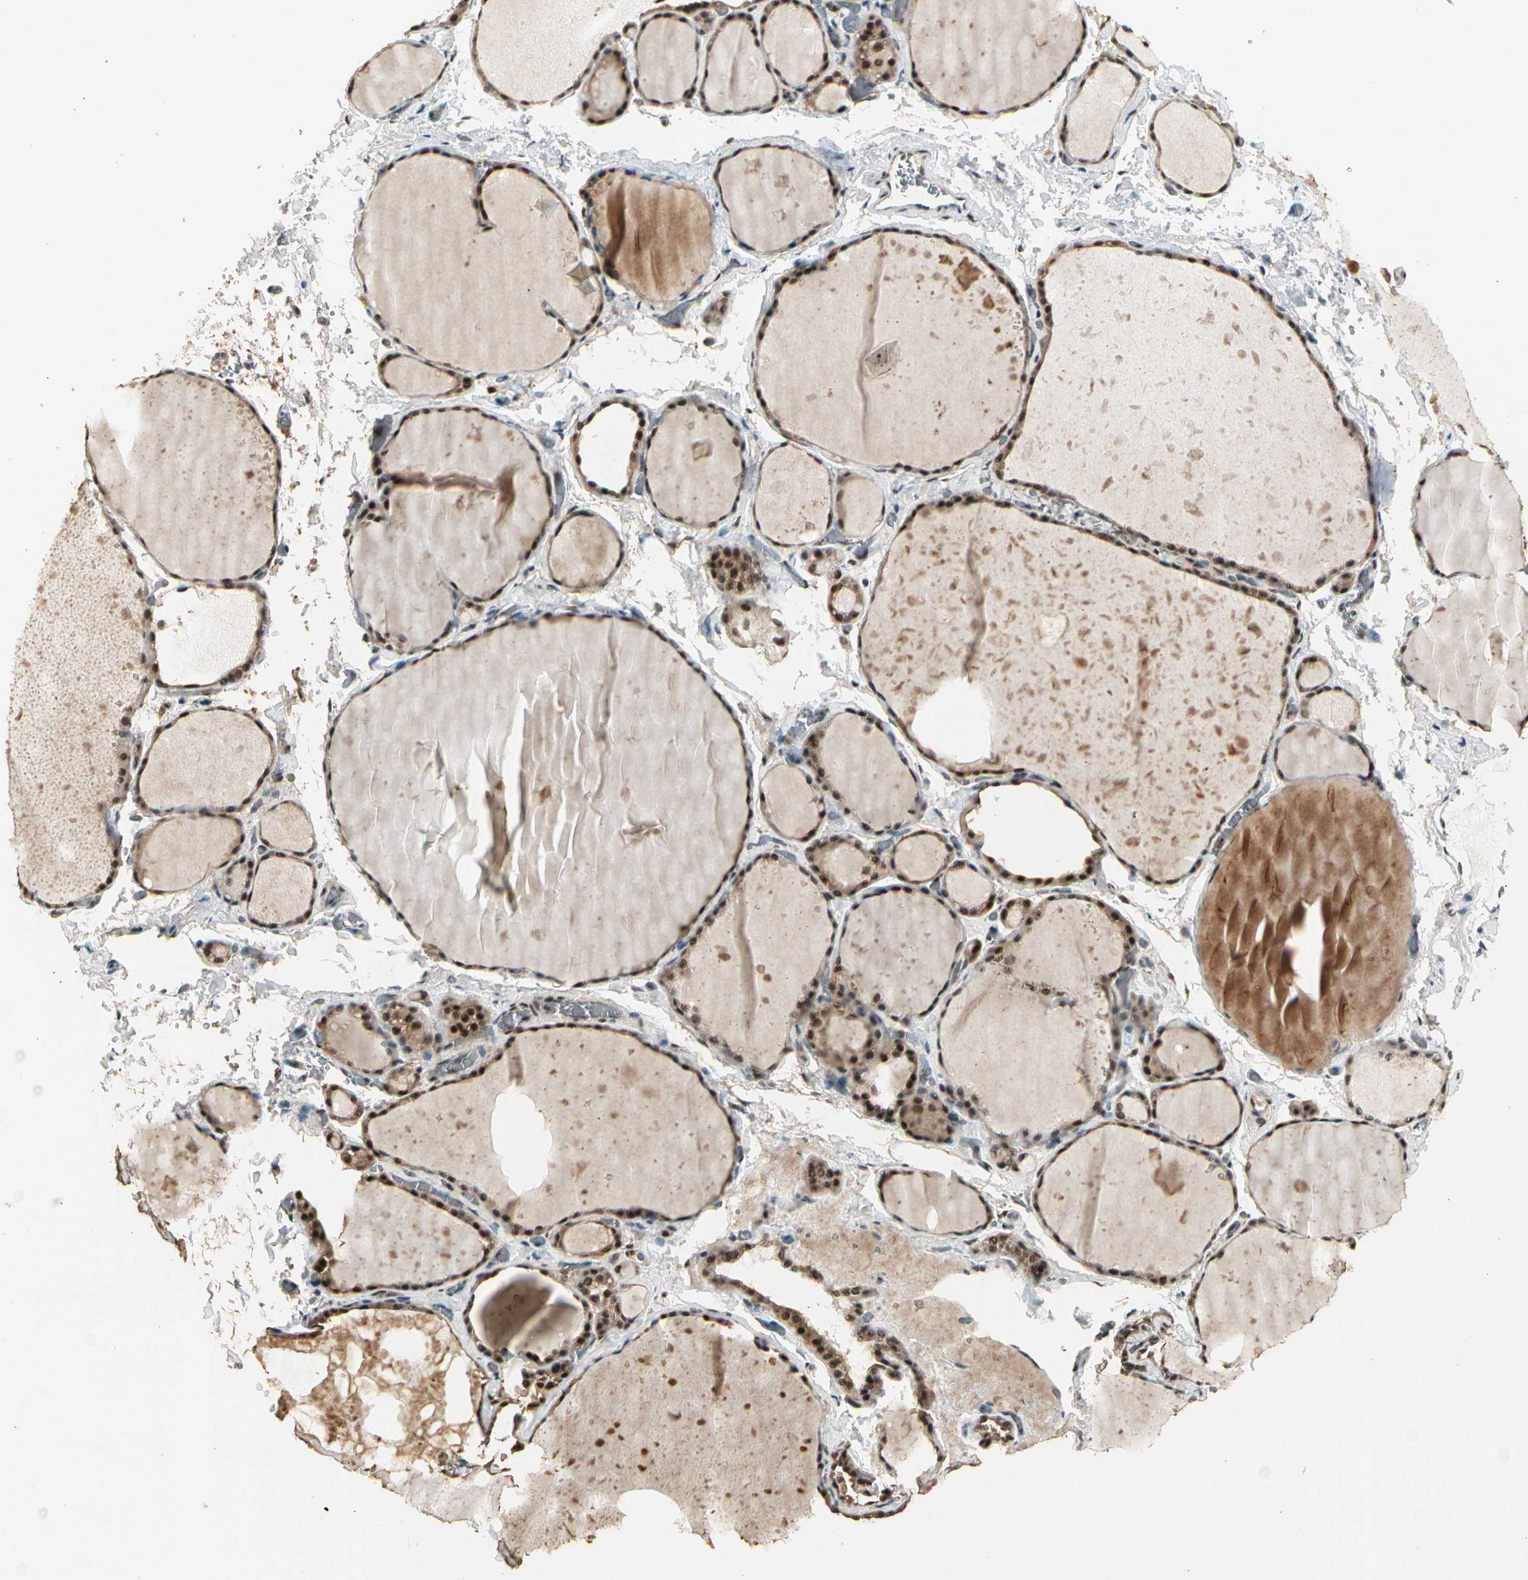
{"staining": {"intensity": "strong", "quantity": ">75%", "location": "cytoplasmic/membranous,nuclear"}, "tissue": "thyroid gland", "cell_type": "Glandular cells", "image_type": "normal", "snomed": [{"axis": "morphology", "description": "Normal tissue, NOS"}, {"axis": "topography", "description": "Thyroid gland"}], "caption": "Human thyroid gland stained with a brown dye reveals strong cytoplasmic/membranous,nuclear positive expression in about >75% of glandular cells.", "gene": "RBM25", "patient": {"sex": "male", "age": 76}}